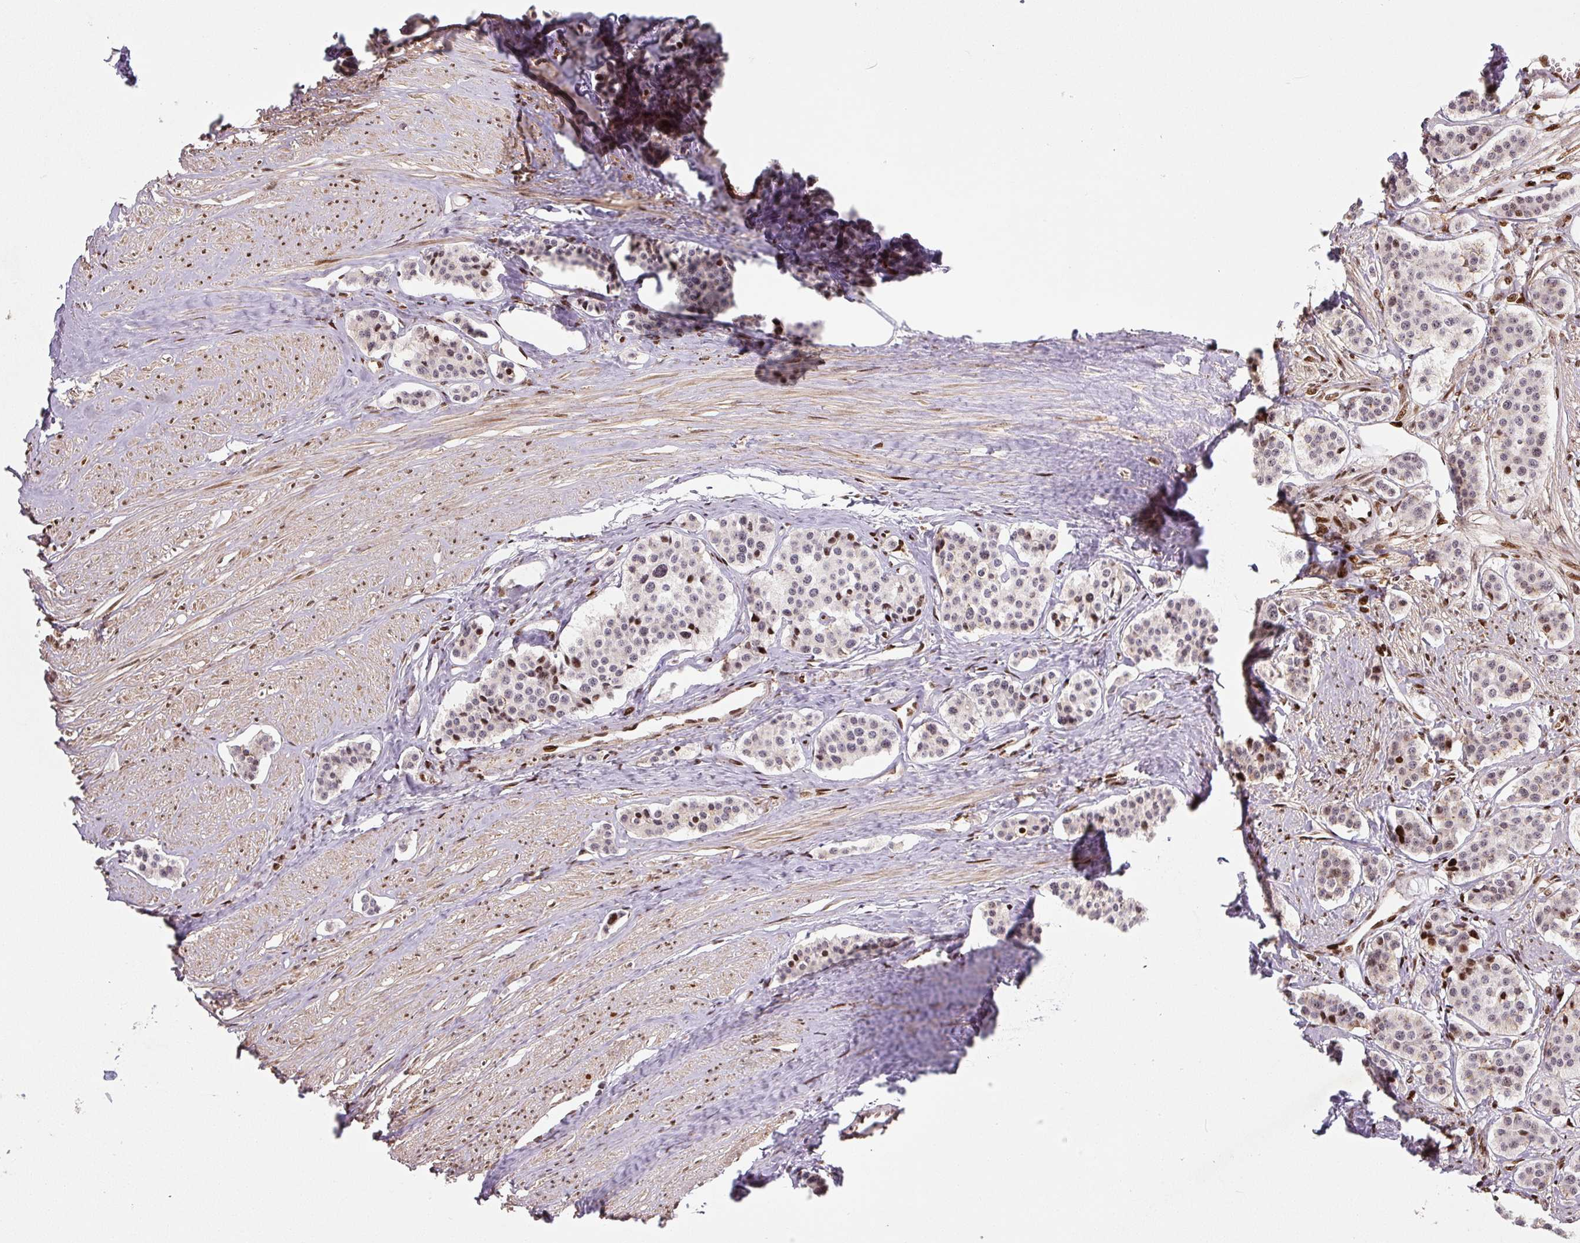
{"staining": {"intensity": "moderate", "quantity": "<25%", "location": "nuclear"}, "tissue": "carcinoid", "cell_type": "Tumor cells", "image_type": "cancer", "snomed": [{"axis": "morphology", "description": "Carcinoid, malignant, NOS"}, {"axis": "topography", "description": "Small intestine"}], "caption": "This is an image of immunohistochemistry staining of malignant carcinoid, which shows moderate staining in the nuclear of tumor cells.", "gene": "PYDC2", "patient": {"sex": "male", "age": 60}}